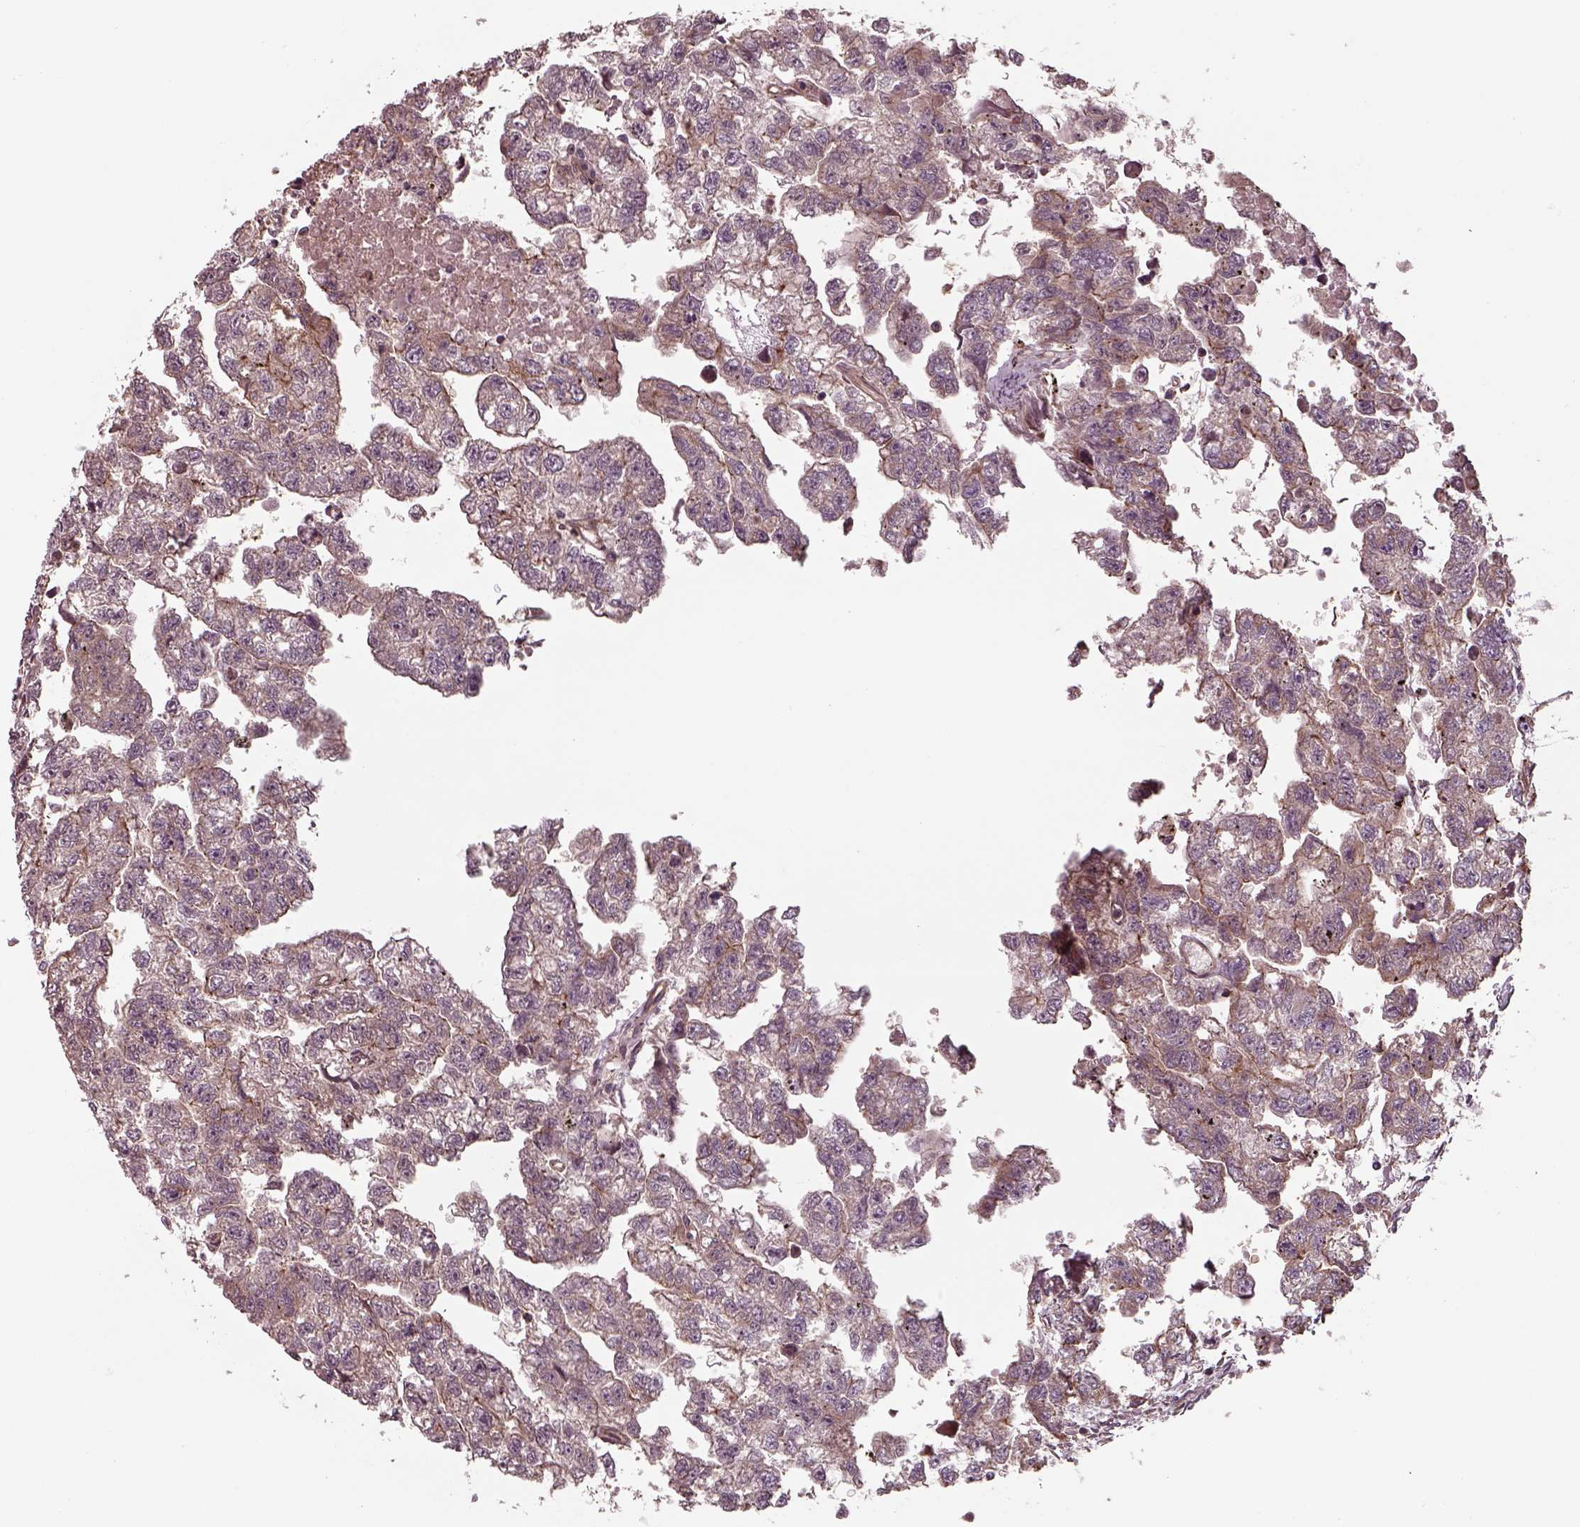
{"staining": {"intensity": "moderate", "quantity": "<25%", "location": "cytoplasmic/membranous"}, "tissue": "testis cancer", "cell_type": "Tumor cells", "image_type": "cancer", "snomed": [{"axis": "morphology", "description": "Carcinoma, Embryonal, NOS"}, {"axis": "morphology", "description": "Teratoma, malignant, NOS"}, {"axis": "topography", "description": "Testis"}], "caption": "Testis cancer (teratoma (malignant)) was stained to show a protein in brown. There is low levels of moderate cytoplasmic/membranous expression in about <25% of tumor cells. (DAB (3,3'-diaminobenzidine) IHC, brown staining for protein, blue staining for nuclei).", "gene": "CHMP3", "patient": {"sex": "male", "age": 44}}